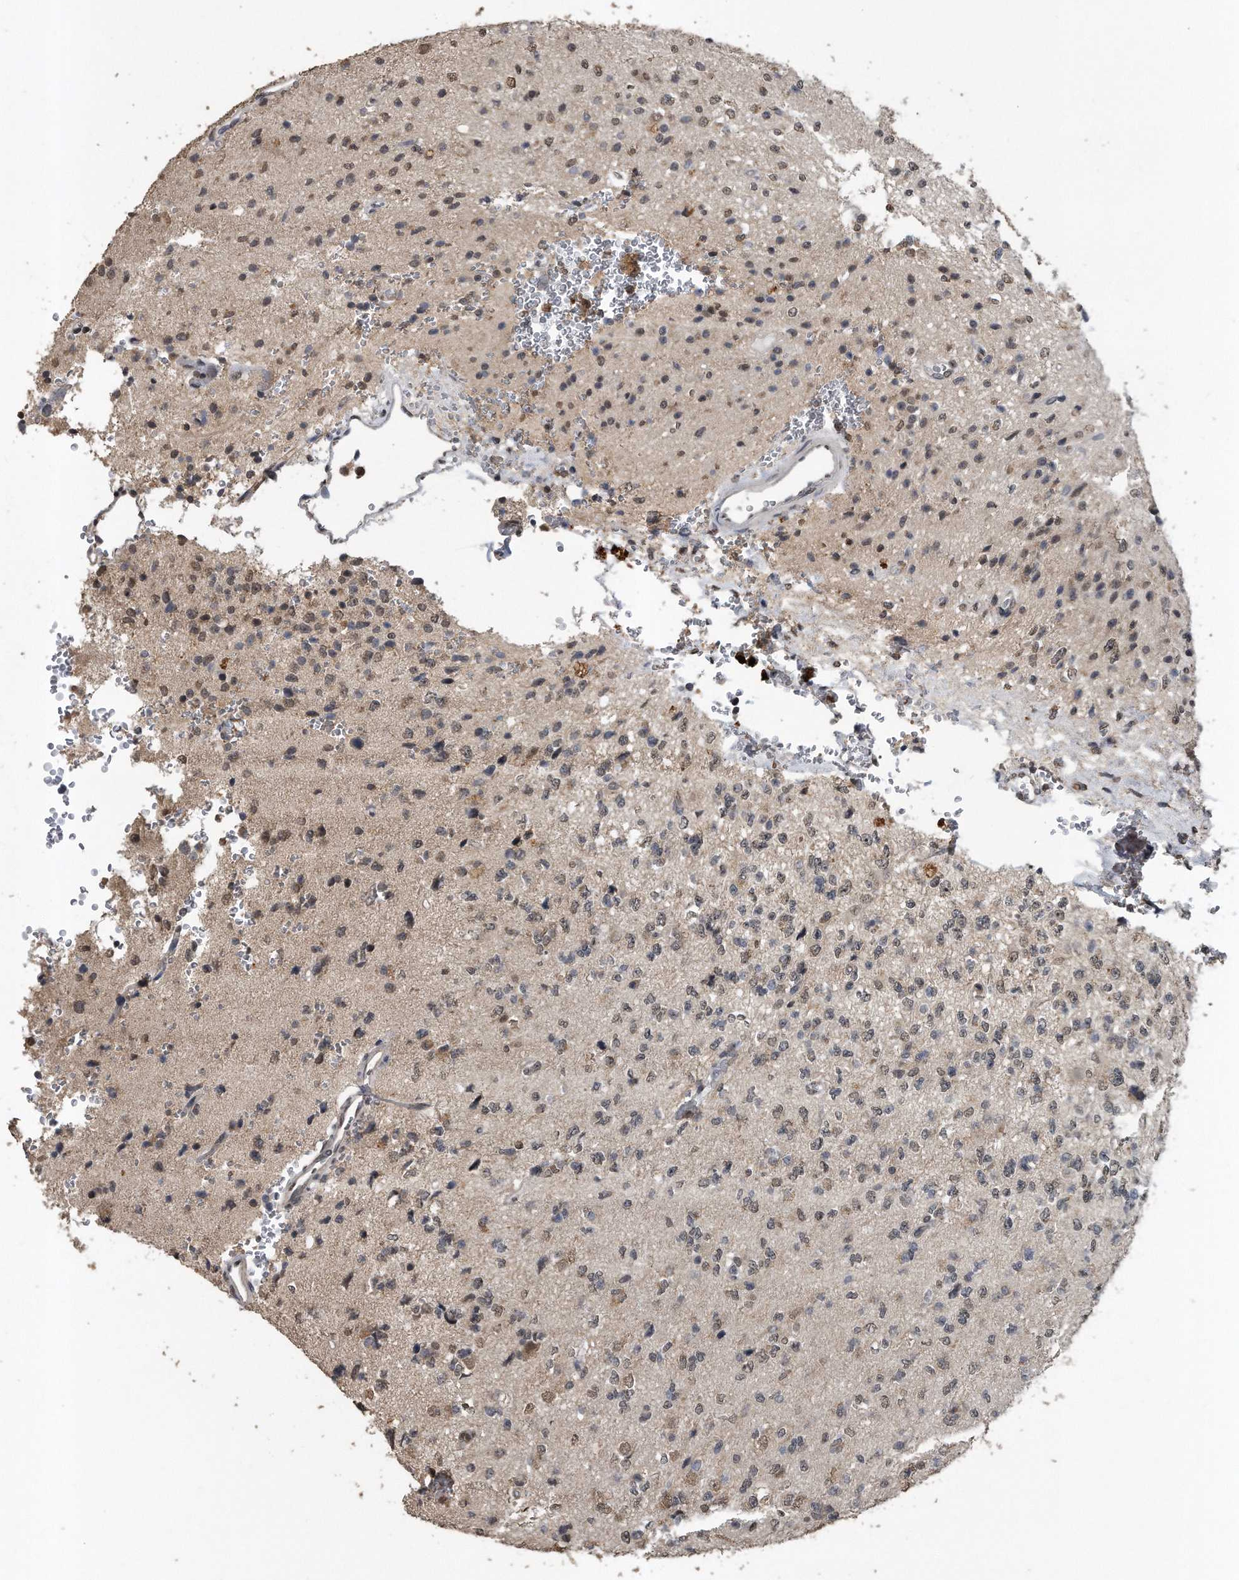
{"staining": {"intensity": "weak", "quantity": "25%-75%", "location": "nuclear"}, "tissue": "glioma", "cell_type": "Tumor cells", "image_type": "cancer", "snomed": [{"axis": "morphology", "description": "Glioma, malignant, High grade"}, {"axis": "topography", "description": "pancreas cauda"}], "caption": "The micrograph shows immunohistochemical staining of glioma. There is weak nuclear staining is present in about 25%-75% of tumor cells. The staining was performed using DAB, with brown indicating positive protein expression. Nuclei are stained blue with hematoxylin.", "gene": "CRYZL1", "patient": {"sex": "male", "age": 60}}